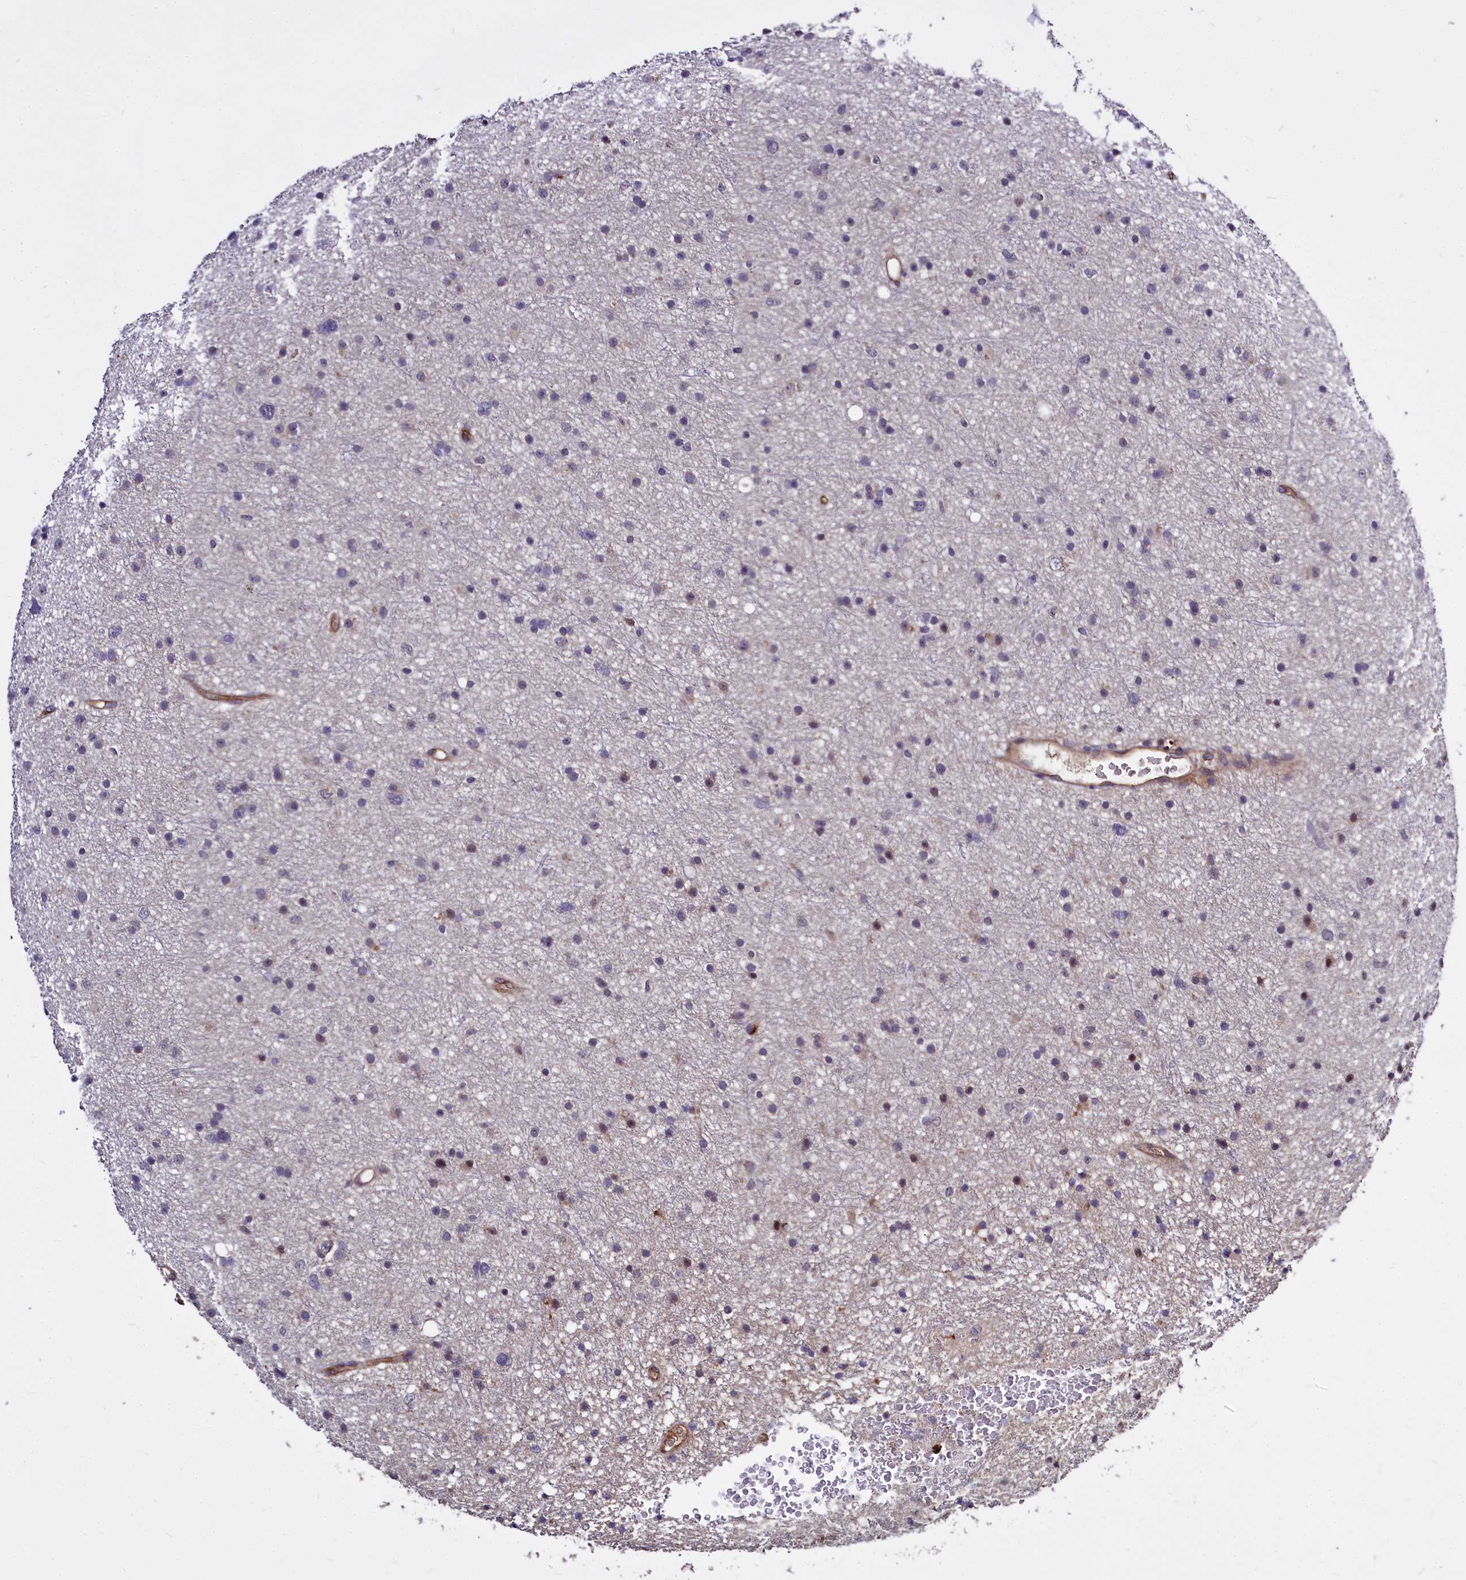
{"staining": {"intensity": "moderate", "quantity": "<25%", "location": "cytoplasmic/membranous"}, "tissue": "glioma", "cell_type": "Tumor cells", "image_type": "cancer", "snomed": [{"axis": "morphology", "description": "Glioma, malignant, Low grade"}, {"axis": "topography", "description": "Cerebral cortex"}], "caption": "Glioma was stained to show a protein in brown. There is low levels of moderate cytoplasmic/membranous positivity in about <25% of tumor cells. The protein of interest is stained brown, and the nuclei are stained in blue (DAB (3,3'-diaminobenzidine) IHC with brightfield microscopy, high magnification).", "gene": "ATG101", "patient": {"sex": "female", "age": 39}}